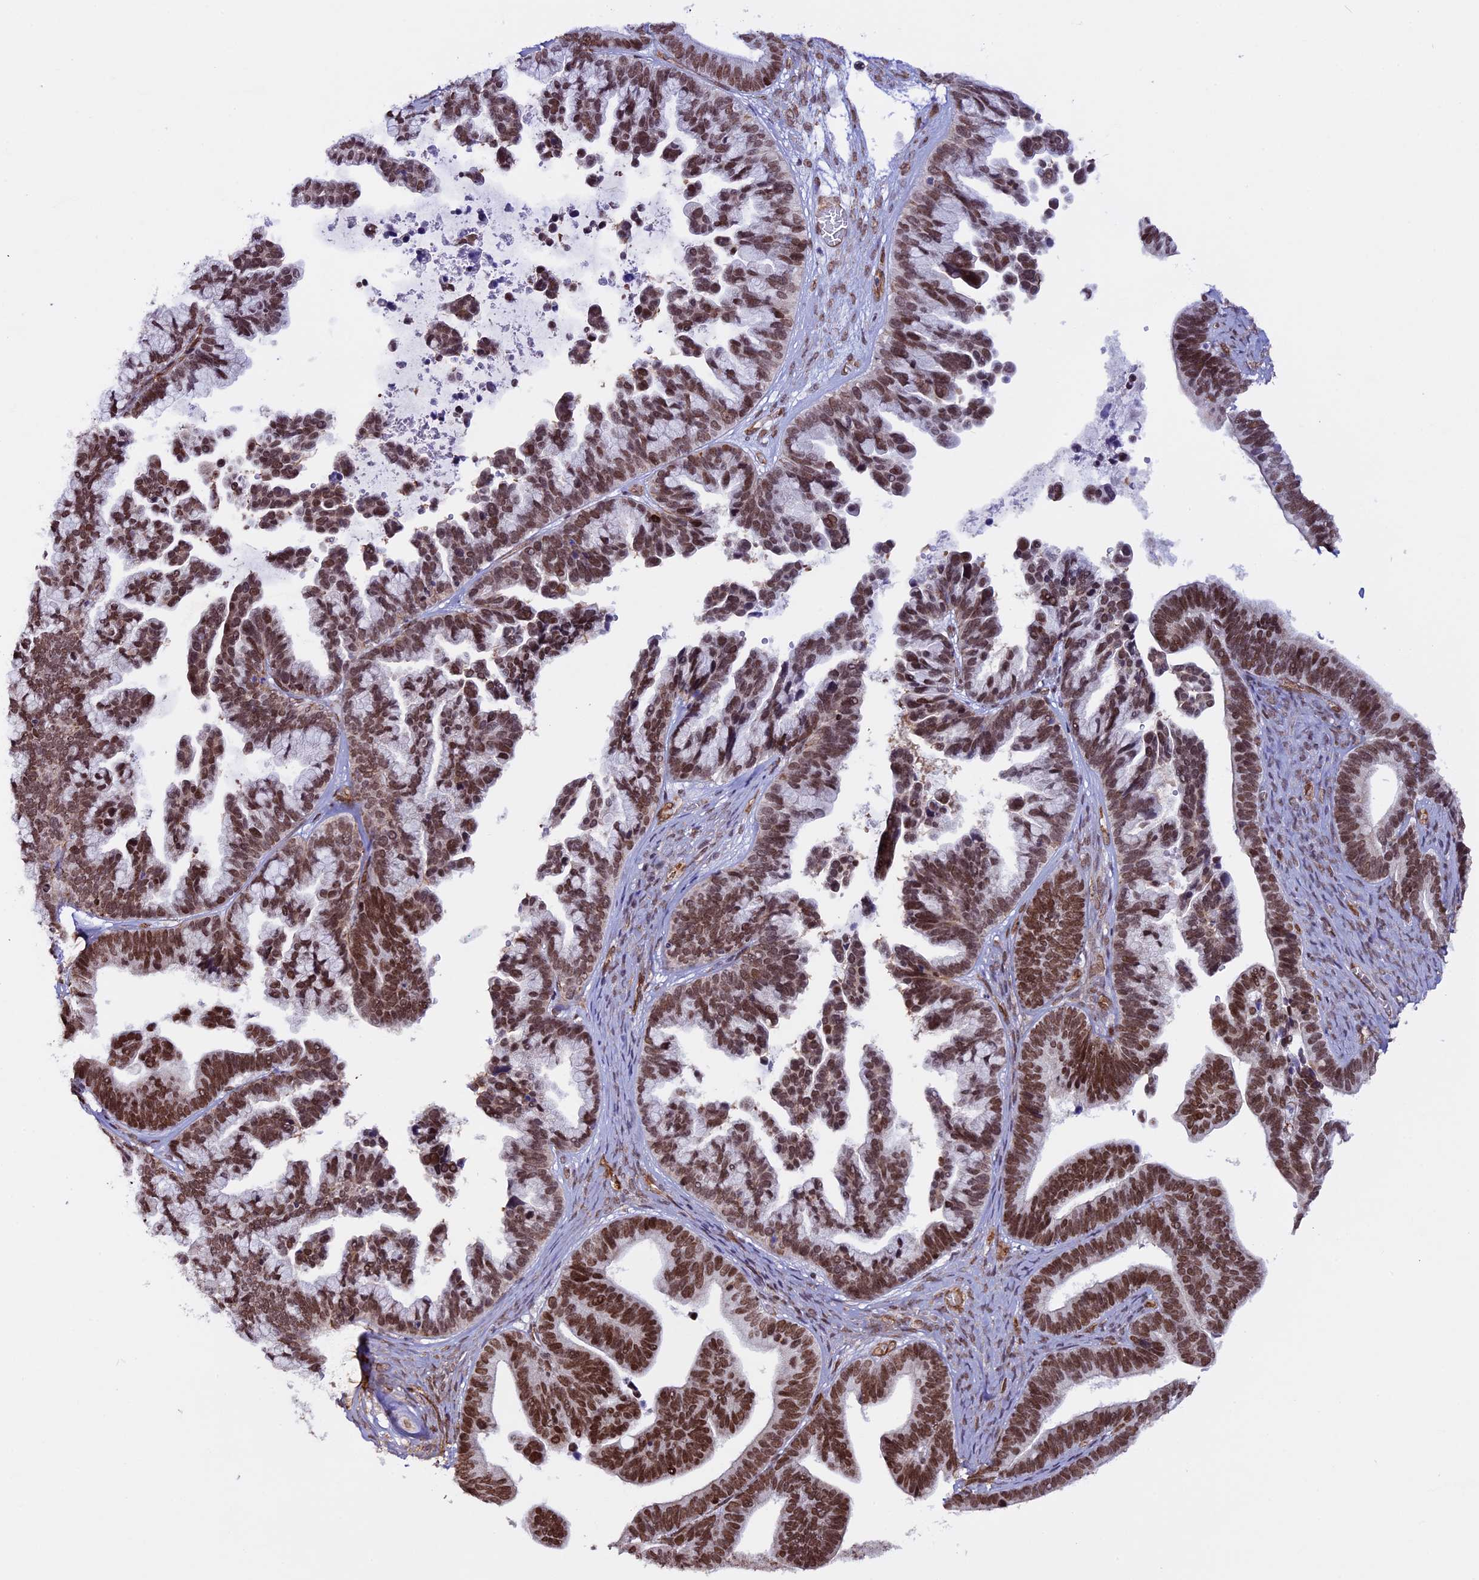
{"staining": {"intensity": "strong", "quantity": ">75%", "location": "nuclear"}, "tissue": "ovarian cancer", "cell_type": "Tumor cells", "image_type": "cancer", "snomed": [{"axis": "morphology", "description": "Cystadenocarcinoma, serous, NOS"}, {"axis": "topography", "description": "Ovary"}], "caption": "Immunohistochemistry (IHC) of human ovarian serous cystadenocarcinoma shows high levels of strong nuclear positivity in approximately >75% of tumor cells. (IHC, brightfield microscopy, high magnification).", "gene": "MPHOSPH8", "patient": {"sex": "female", "age": 56}}